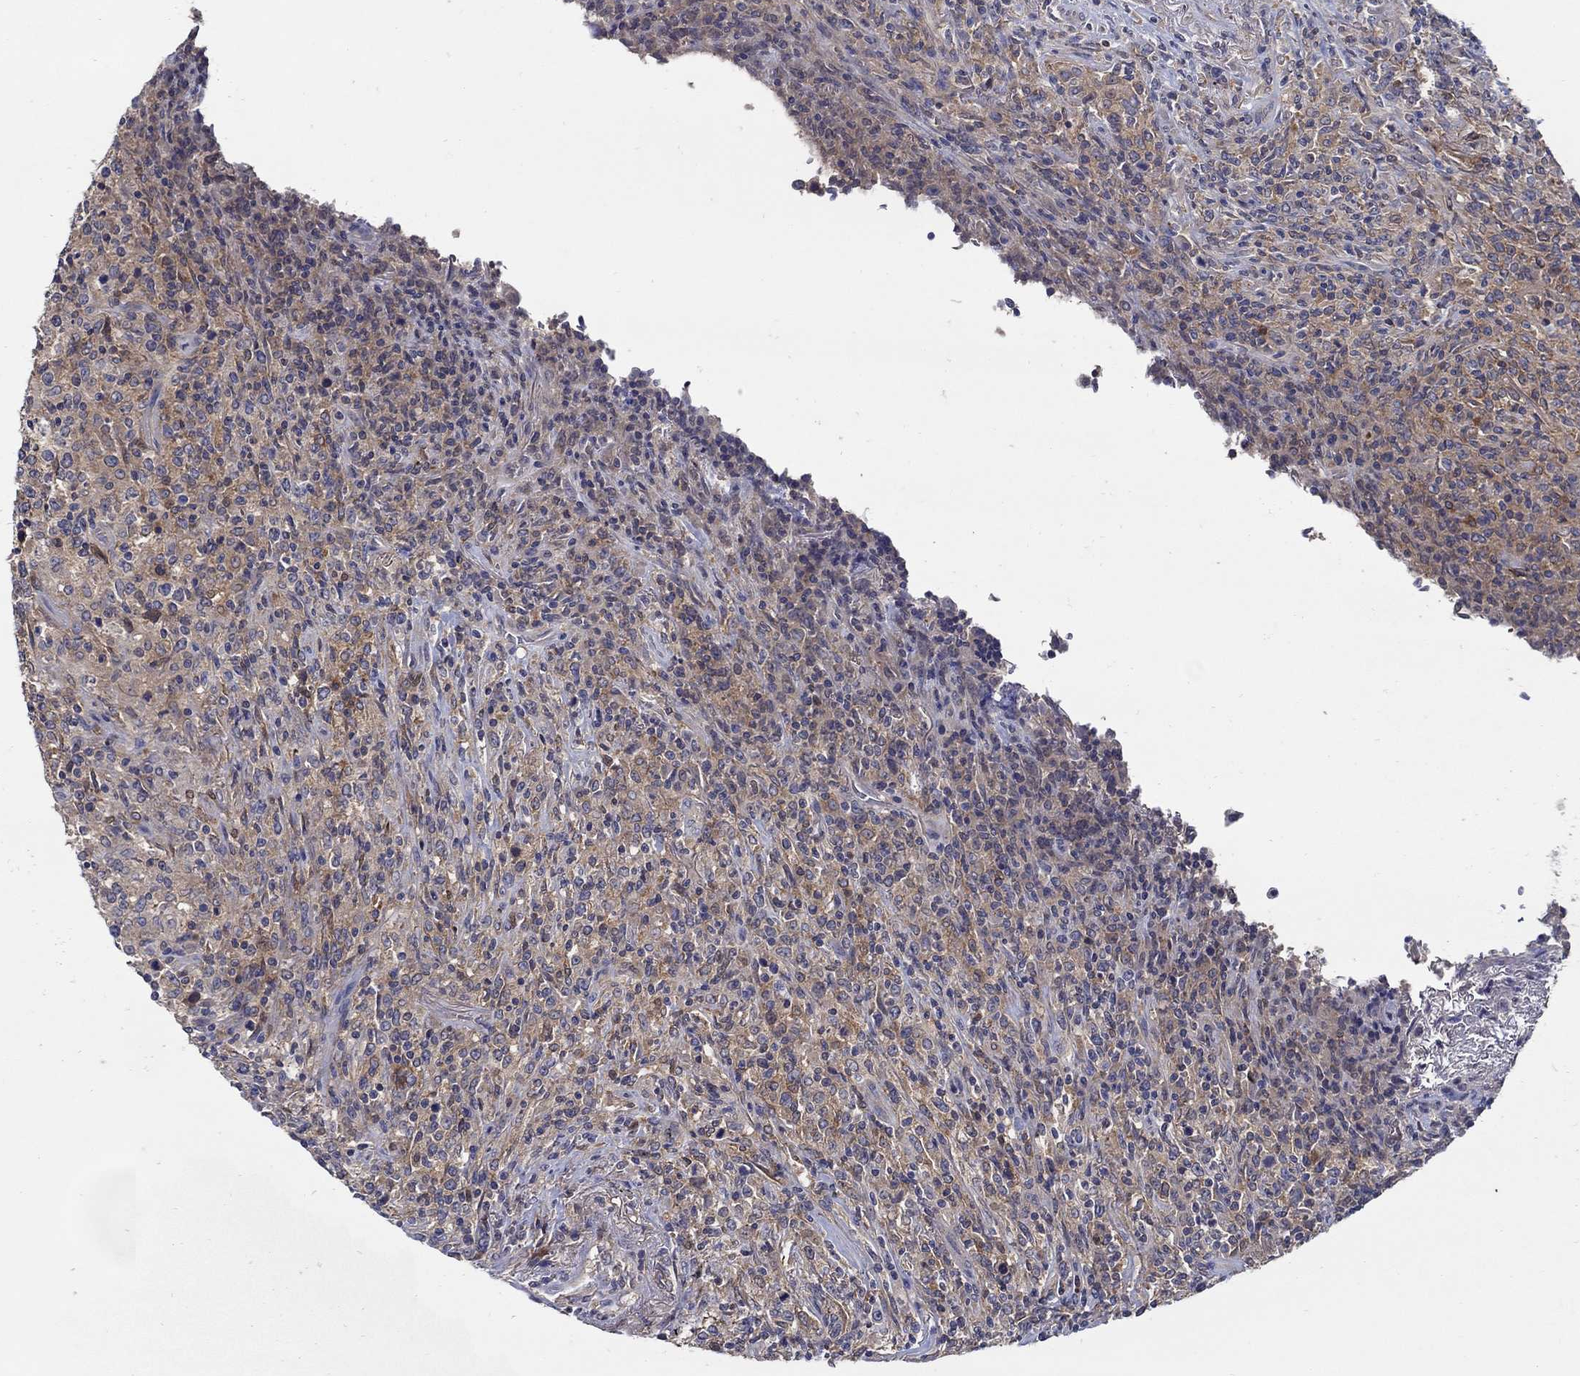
{"staining": {"intensity": "moderate", "quantity": "25%-75%", "location": "cytoplasmic/membranous"}, "tissue": "lymphoma", "cell_type": "Tumor cells", "image_type": "cancer", "snomed": [{"axis": "morphology", "description": "Malignant lymphoma, non-Hodgkin's type, High grade"}, {"axis": "topography", "description": "Lung"}], "caption": "Tumor cells reveal medium levels of moderate cytoplasmic/membranous expression in approximately 25%-75% of cells in malignant lymphoma, non-Hodgkin's type (high-grade).", "gene": "MTHFR", "patient": {"sex": "male", "age": 79}}